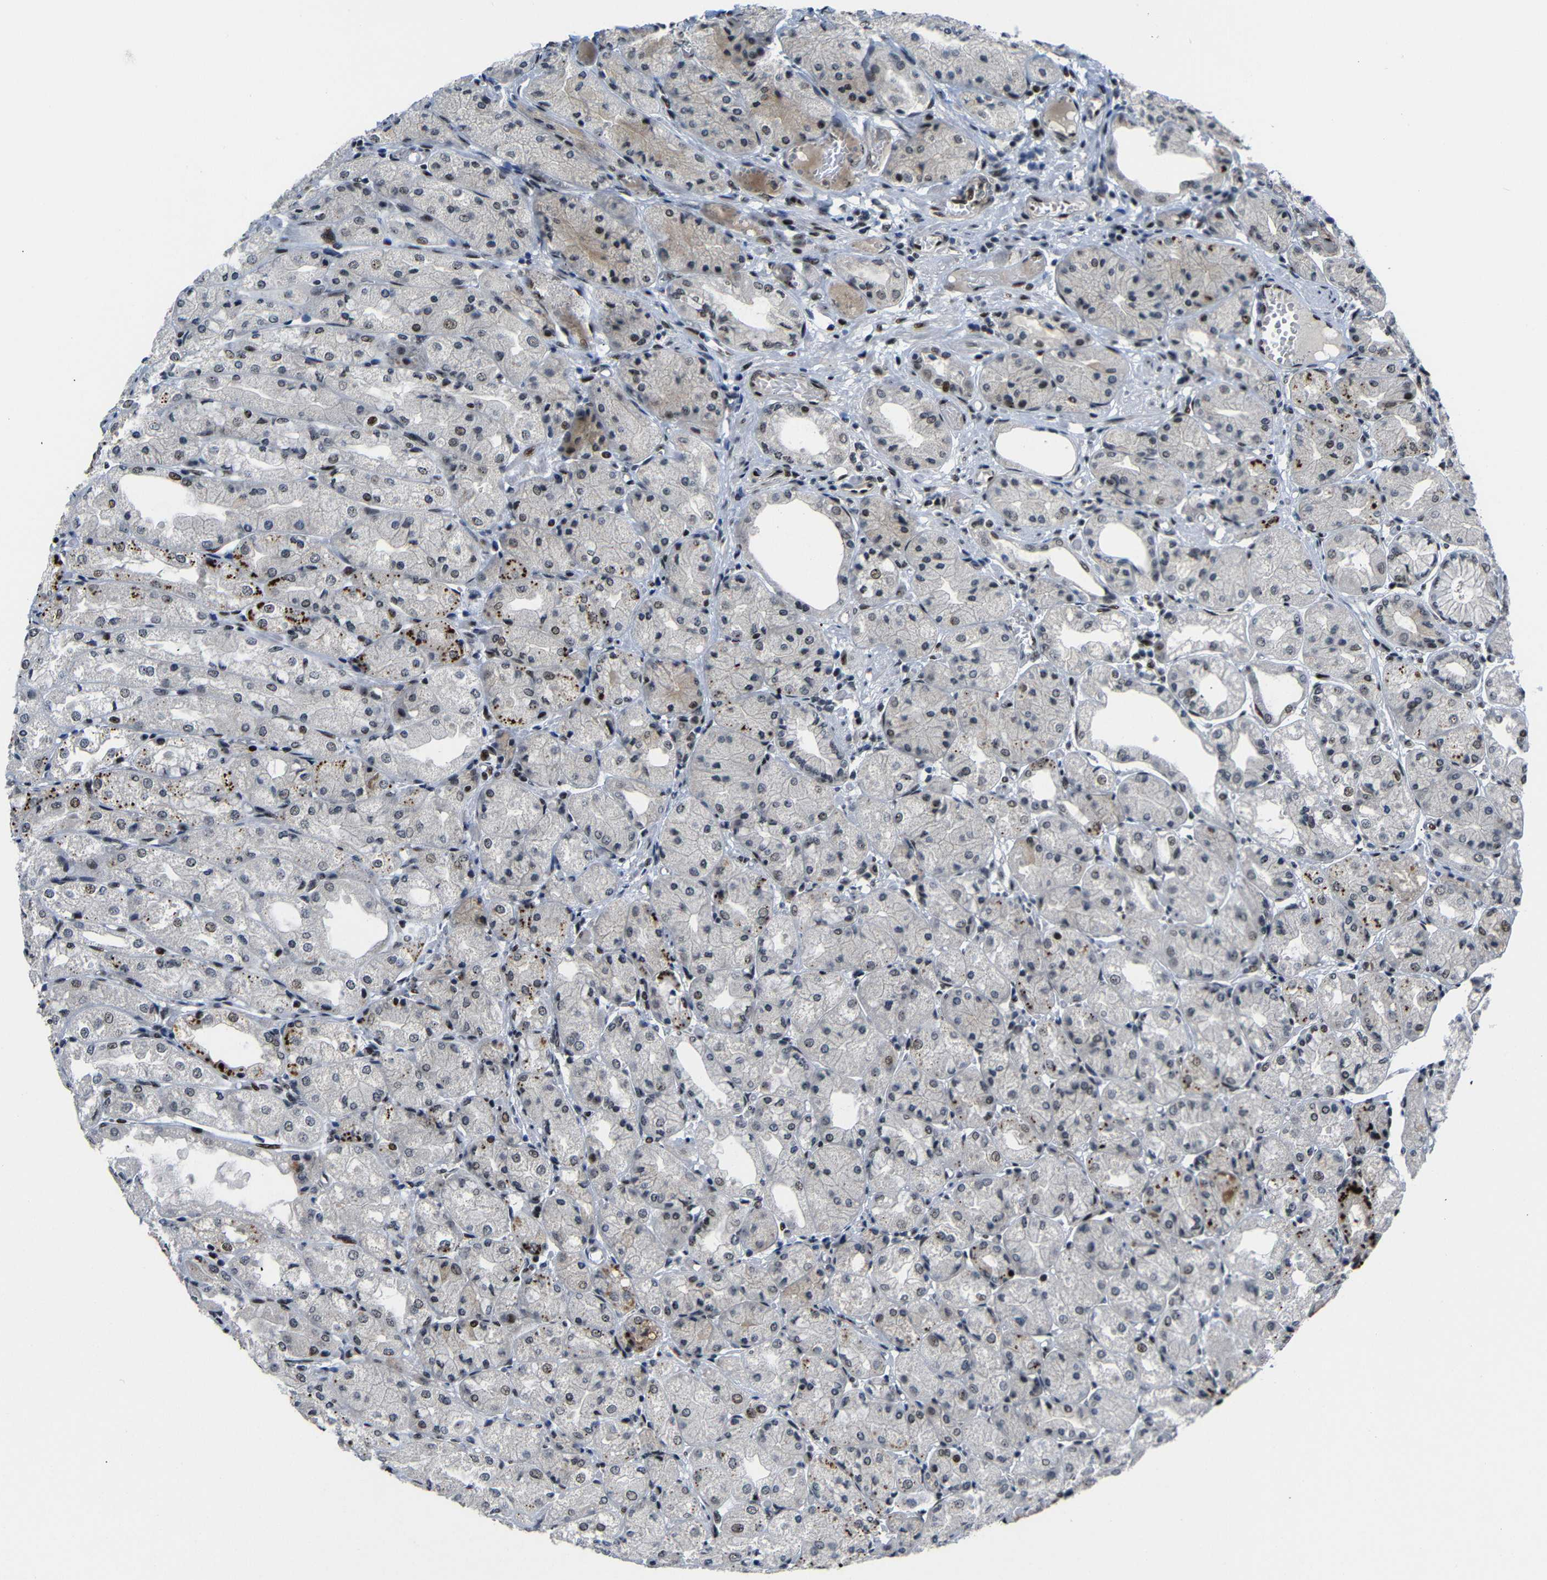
{"staining": {"intensity": "strong", "quantity": "25%-75%", "location": "cytoplasmic/membranous,nuclear"}, "tissue": "stomach", "cell_type": "Glandular cells", "image_type": "normal", "snomed": [{"axis": "morphology", "description": "Normal tissue, NOS"}, {"axis": "topography", "description": "Stomach, upper"}], "caption": "Immunohistochemistry photomicrograph of unremarkable stomach stained for a protein (brown), which exhibits high levels of strong cytoplasmic/membranous,nuclear staining in about 25%-75% of glandular cells.", "gene": "SETDB2", "patient": {"sex": "male", "age": 72}}